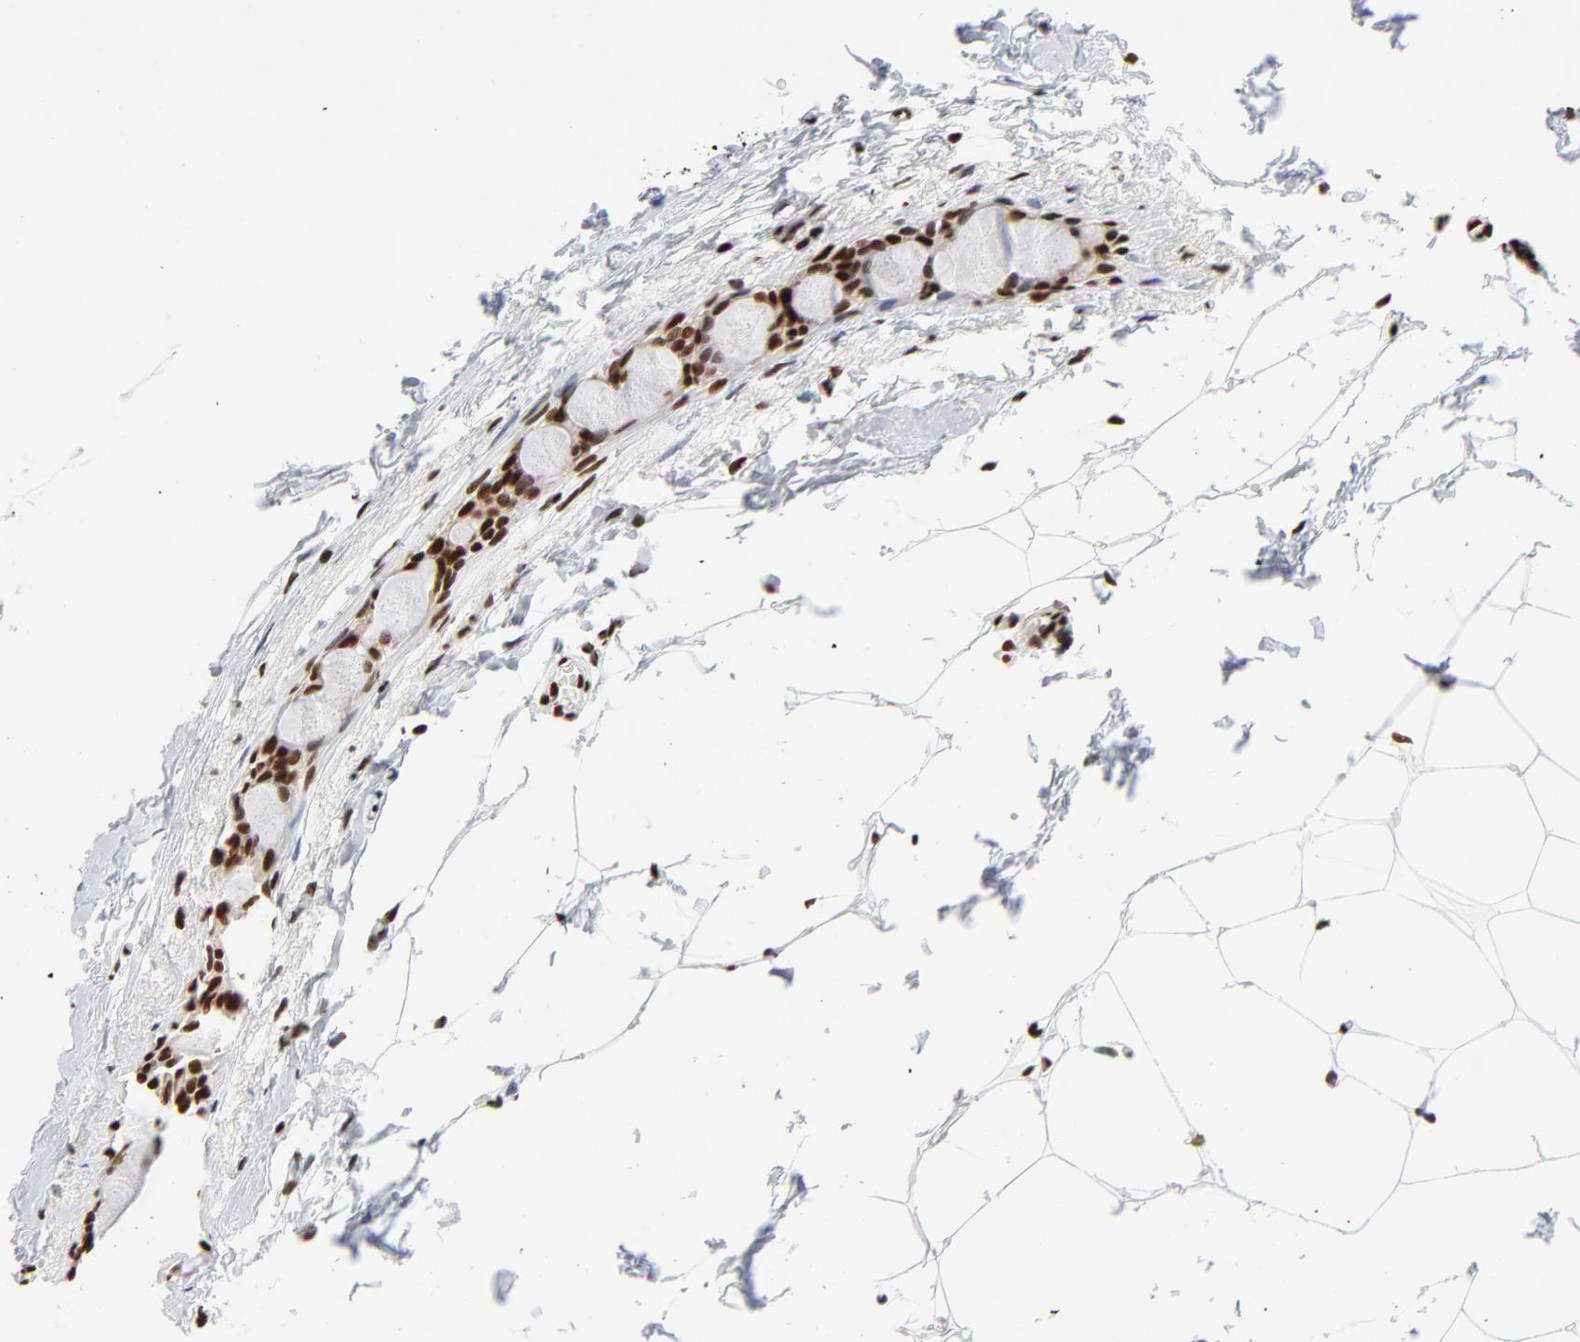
{"staining": {"intensity": "strong", "quantity": ">75%", "location": "nuclear"}, "tissue": "breast cancer", "cell_type": "Tumor cells", "image_type": "cancer", "snomed": [{"axis": "morphology", "description": "Lobular carcinoma"}, {"axis": "topography", "description": "Breast"}], "caption": "Immunohistochemistry (IHC) micrograph of neoplastic tissue: breast cancer stained using immunohistochemistry (IHC) shows high levels of strong protein expression localized specifically in the nuclear of tumor cells, appearing as a nuclear brown color.", "gene": "CREB1", "patient": {"sex": "female", "age": 55}}